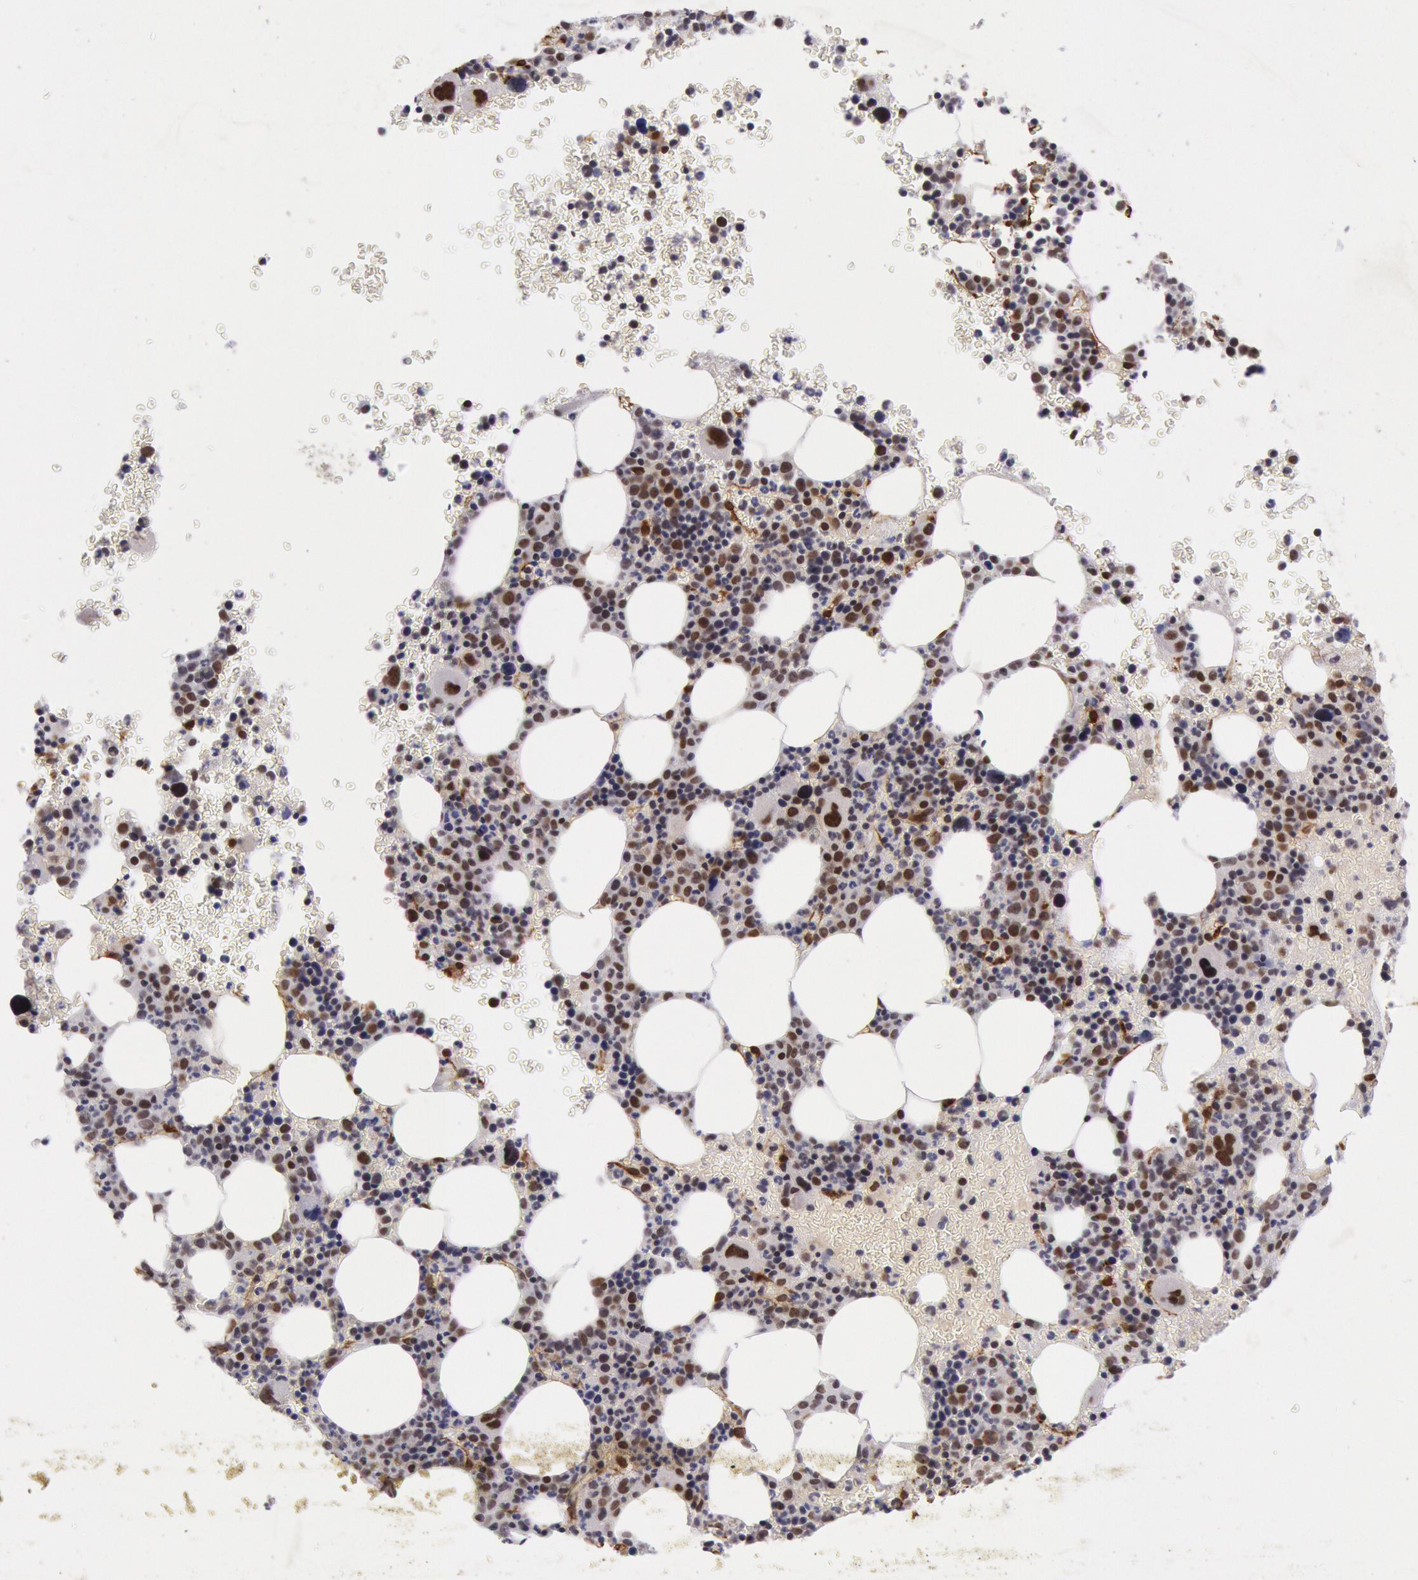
{"staining": {"intensity": "strong", "quantity": "25%-75%", "location": "nuclear"}, "tissue": "bone marrow", "cell_type": "Hematopoietic cells", "image_type": "normal", "snomed": [{"axis": "morphology", "description": "Normal tissue, NOS"}, {"axis": "topography", "description": "Bone marrow"}], "caption": "Brown immunohistochemical staining in normal bone marrow reveals strong nuclear staining in approximately 25%-75% of hematopoietic cells.", "gene": "CDKN2B", "patient": {"sex": "male", "age": 69}}